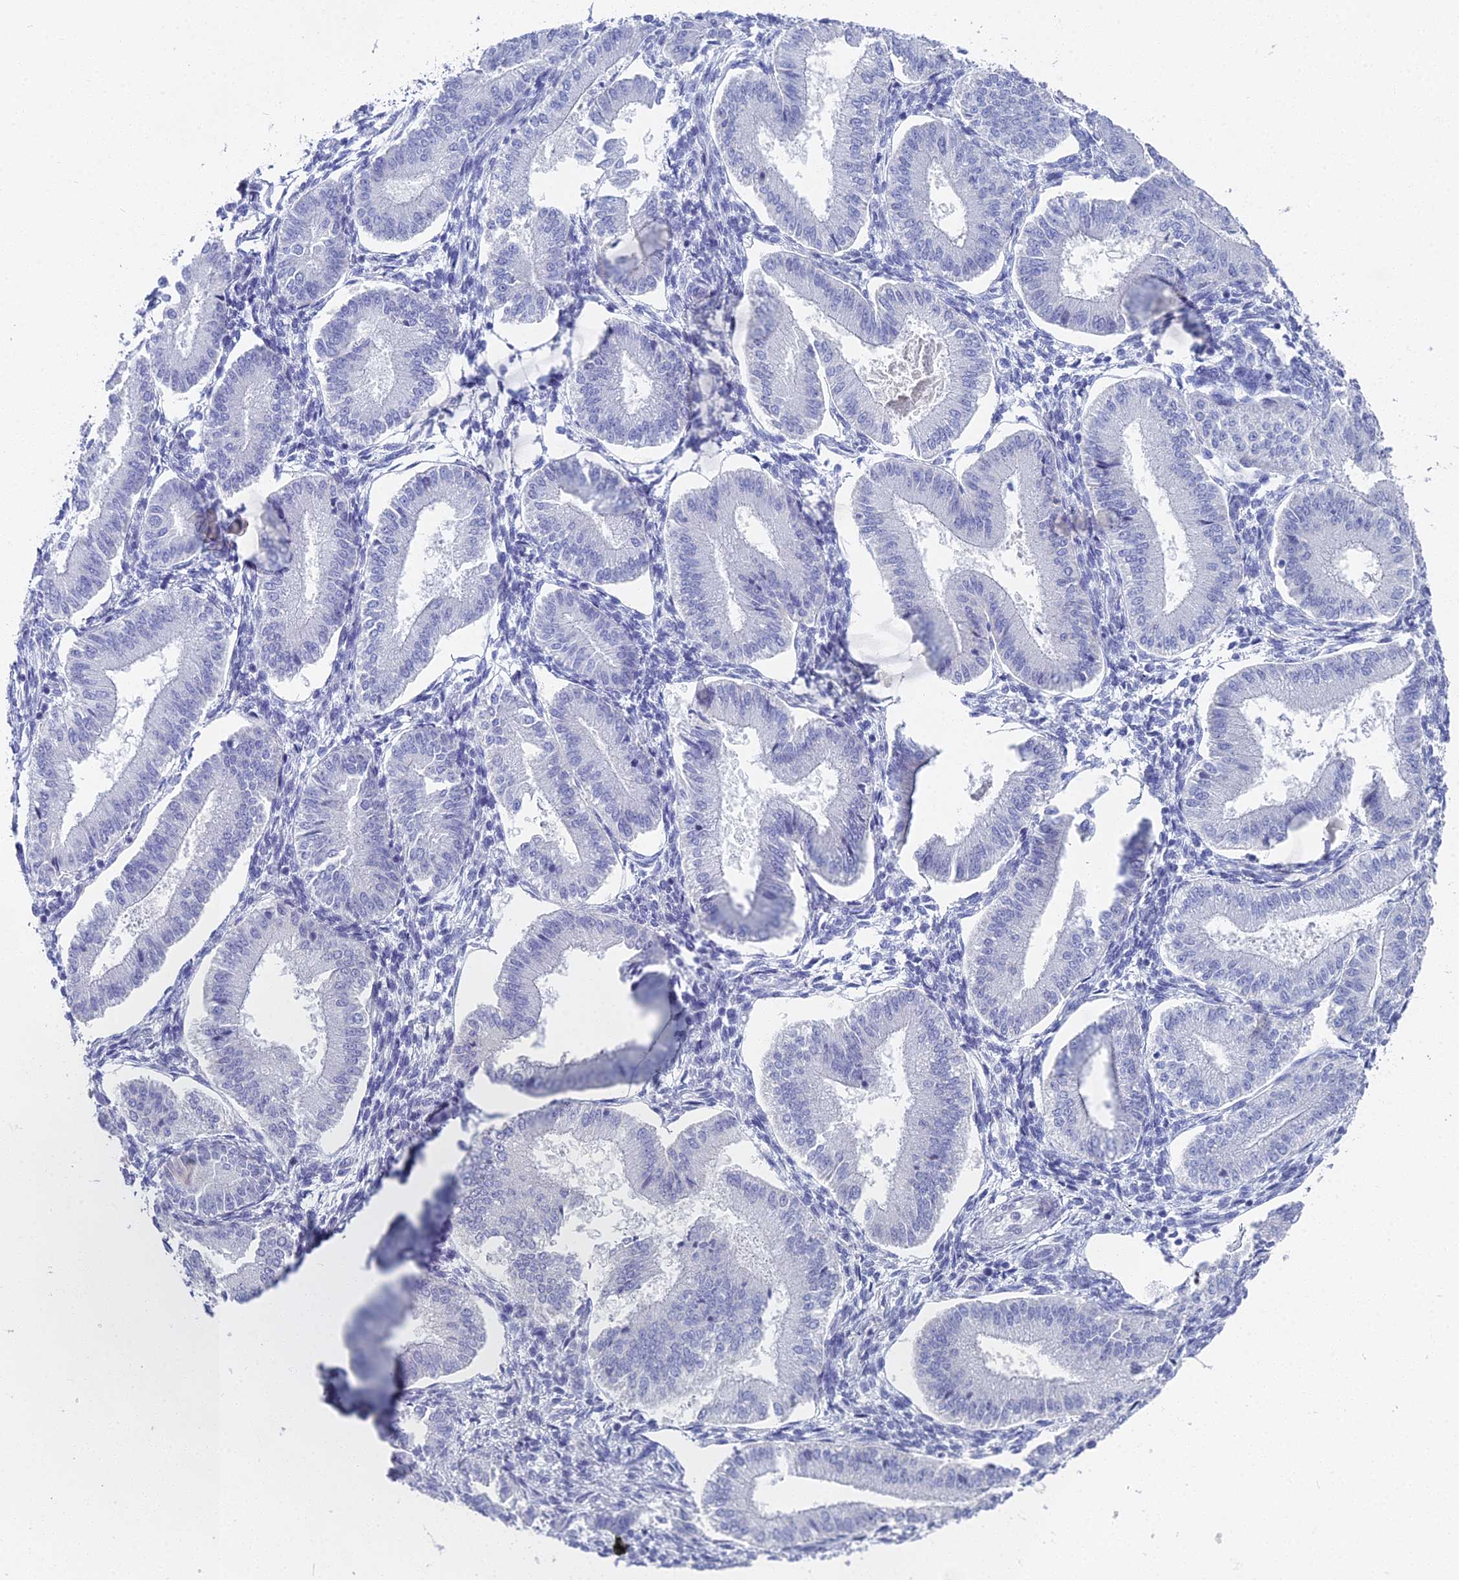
{"staining": {"intensity": "negative", "quantity": "none", "location": "none"}, "tissue": "endometrium", "cell_type": "Cells in endometrial stroma", "image_type": "normal", "snomed": [{"axis": "morphology", "description": "Normal tissue, NOS"}, {"axis": "topography", "description": "Endometrium"}], "caption": "Cells in endometrial stroma show no significant protein expression in benign endometrium. The staining is performed using DAB (3,3'-diaminobenzidine) brown chromogen with nuclei counter-stained in using hematoxylin.", "gene": "ALPP", "patient": {"sex": "female", "age": 39}}